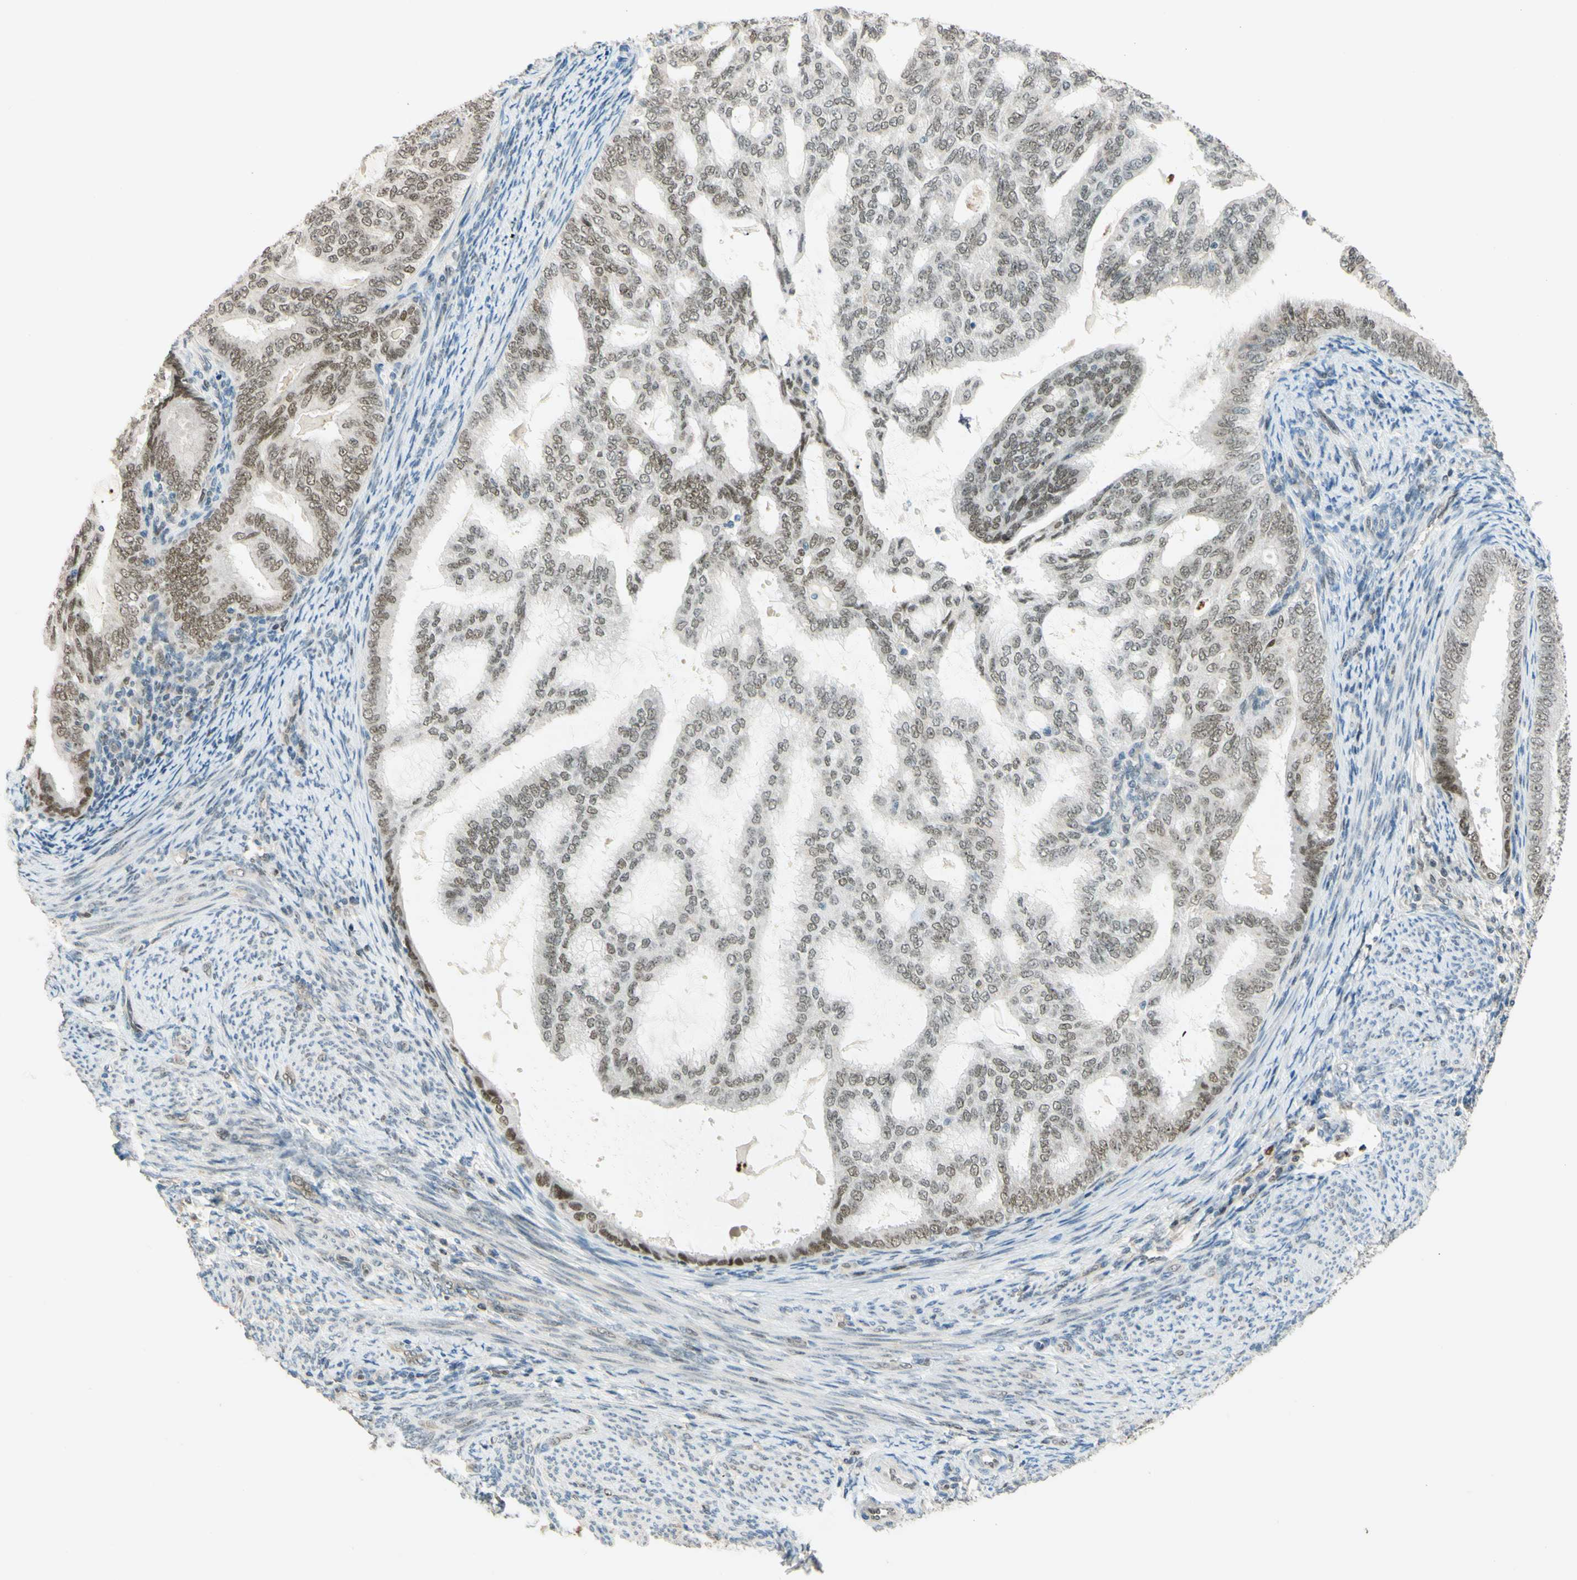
{"staining": {"intensity": "moderate", "quantity": ">75%", "location": "nuclear"}, "tissue": "endometrial cancer", "cell_type": "Tumor cells", "image_type": "cancer", "snomed": [{"axis": "morphology", "description": "Adenocarcinoma, NOS"}, {"axis": "topography", "description": "Endometrium"}], "caption": "Human endometrial cancer stained with a protein marker demonstrates moderate staining in tumor cells.", "gene": "POLB", "patient": {"sex": "female", "age": 58}}